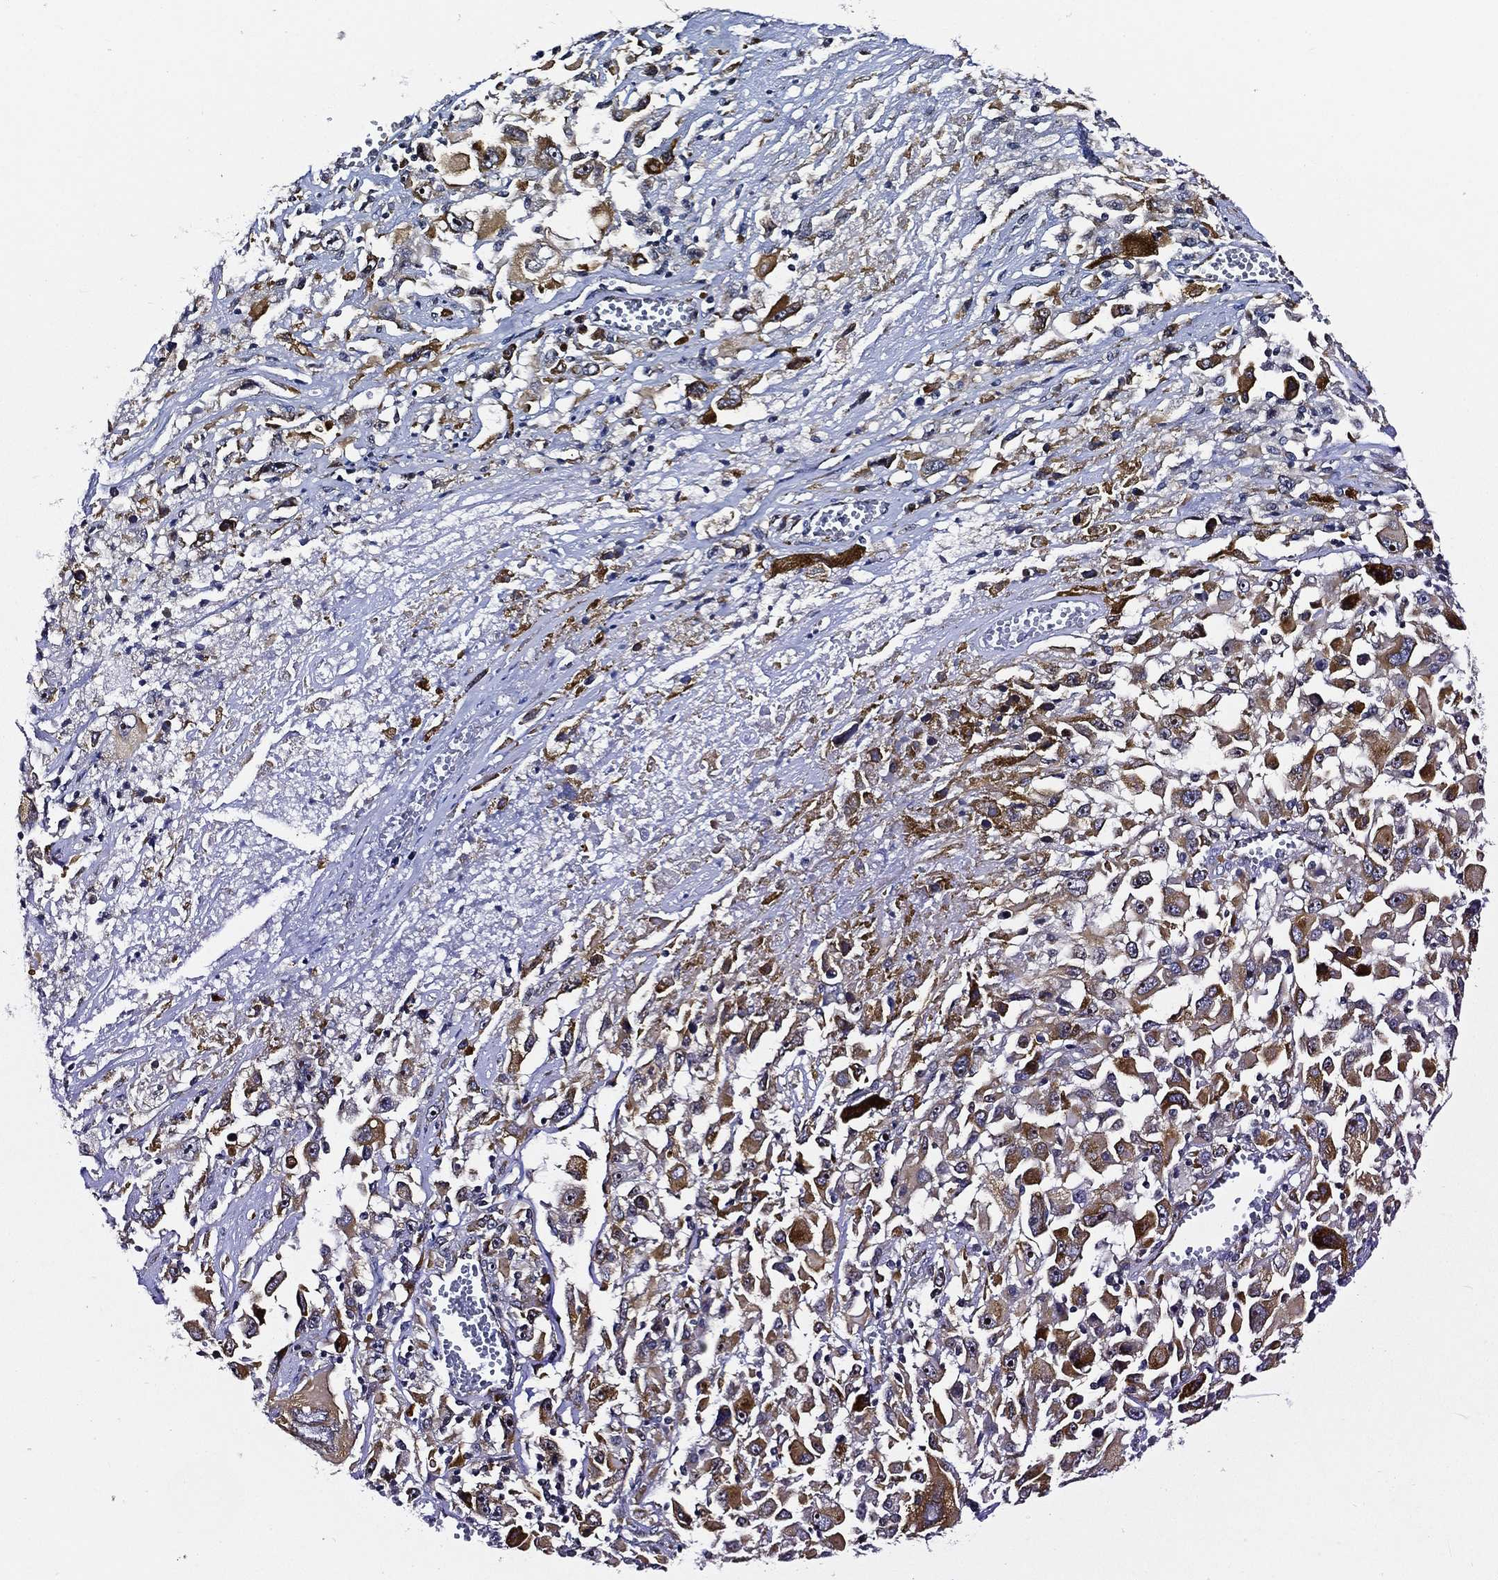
{"staining": {"intensity": "strong", "quantity": "25%-75%", "location": "cytoplasmic/membranous"}, "tissue": "melanoma", "cell_type": "Tumor cells", "image_type": "cancer", "snomed": [{"axis": "morphology", "description": "Malignant melanoma, Metastatic site"}, {"axis": "topography", "description": "Soft tissue"}], "caption": "IHC photomicrograph of neoplastic tissue: human malignant melanoma (metastatic site) stained using immunohistochemistry (IHC) exhibits high levels of strong protein expression localized specifically in the cytoplasmic/membranous of tumor cells, appearing as a cytoplasmic/membranous brown color.", "gene": "TICAM1", "patient": {"sex": "male", "age": 50}}